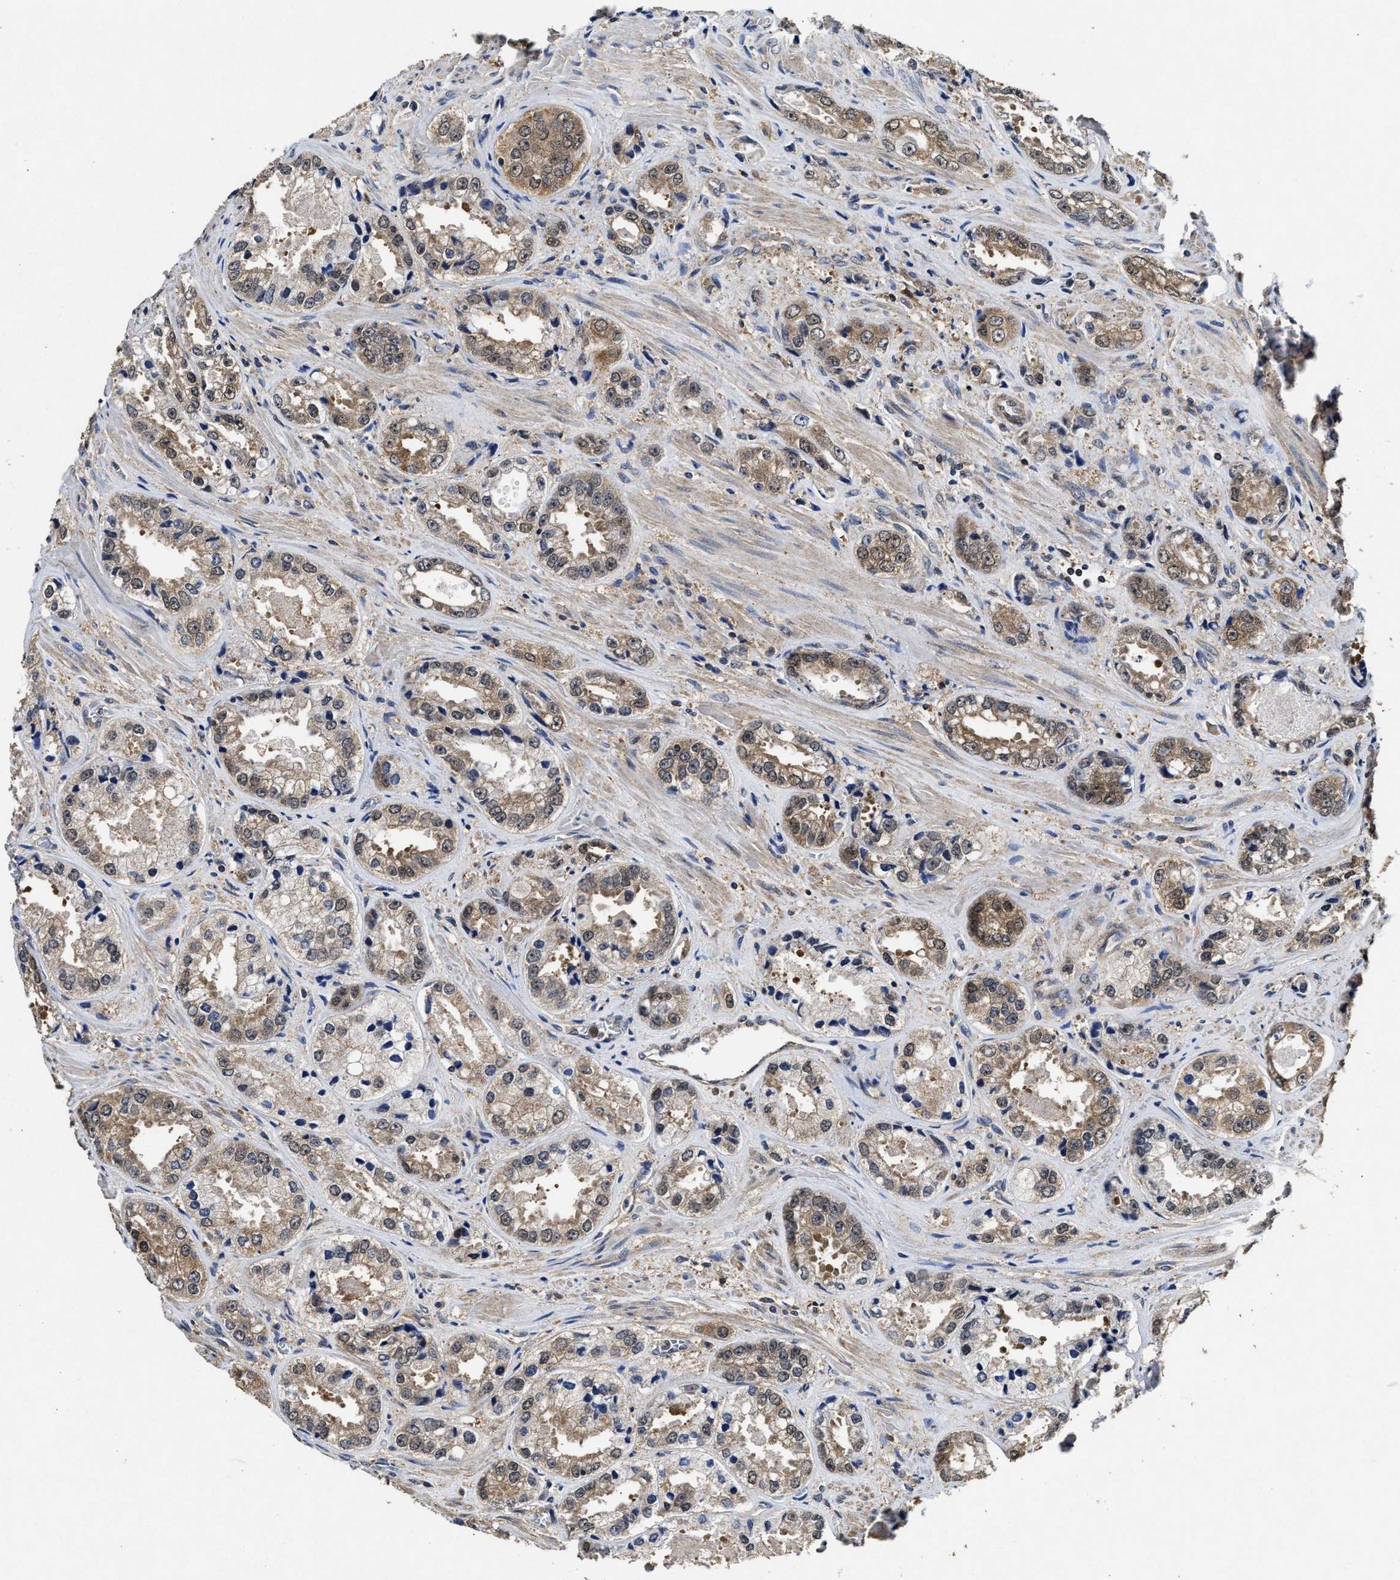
{"staining": {"intensity": "weak", "quantity": ">75%", "location": "cytoplasmic/membranous"}, "tissue": "prostate cancer", "cell_type": "Tumor cells", "image_type": "cancer", "snomed": [{"axis": "morphology", "description": "Adenocarcinoma, High grade"}, {"axis": "topography", "description": "Prostate"}], "caption": "High-grade adenocarcinoma (prostate) stained for a protein (brown) shows weak cytoplasmic/membranous positive positivity in approximately >75% of tumor cells.", "gene": "ACAT2", "patient": {"sex": "male", "age": 61}}